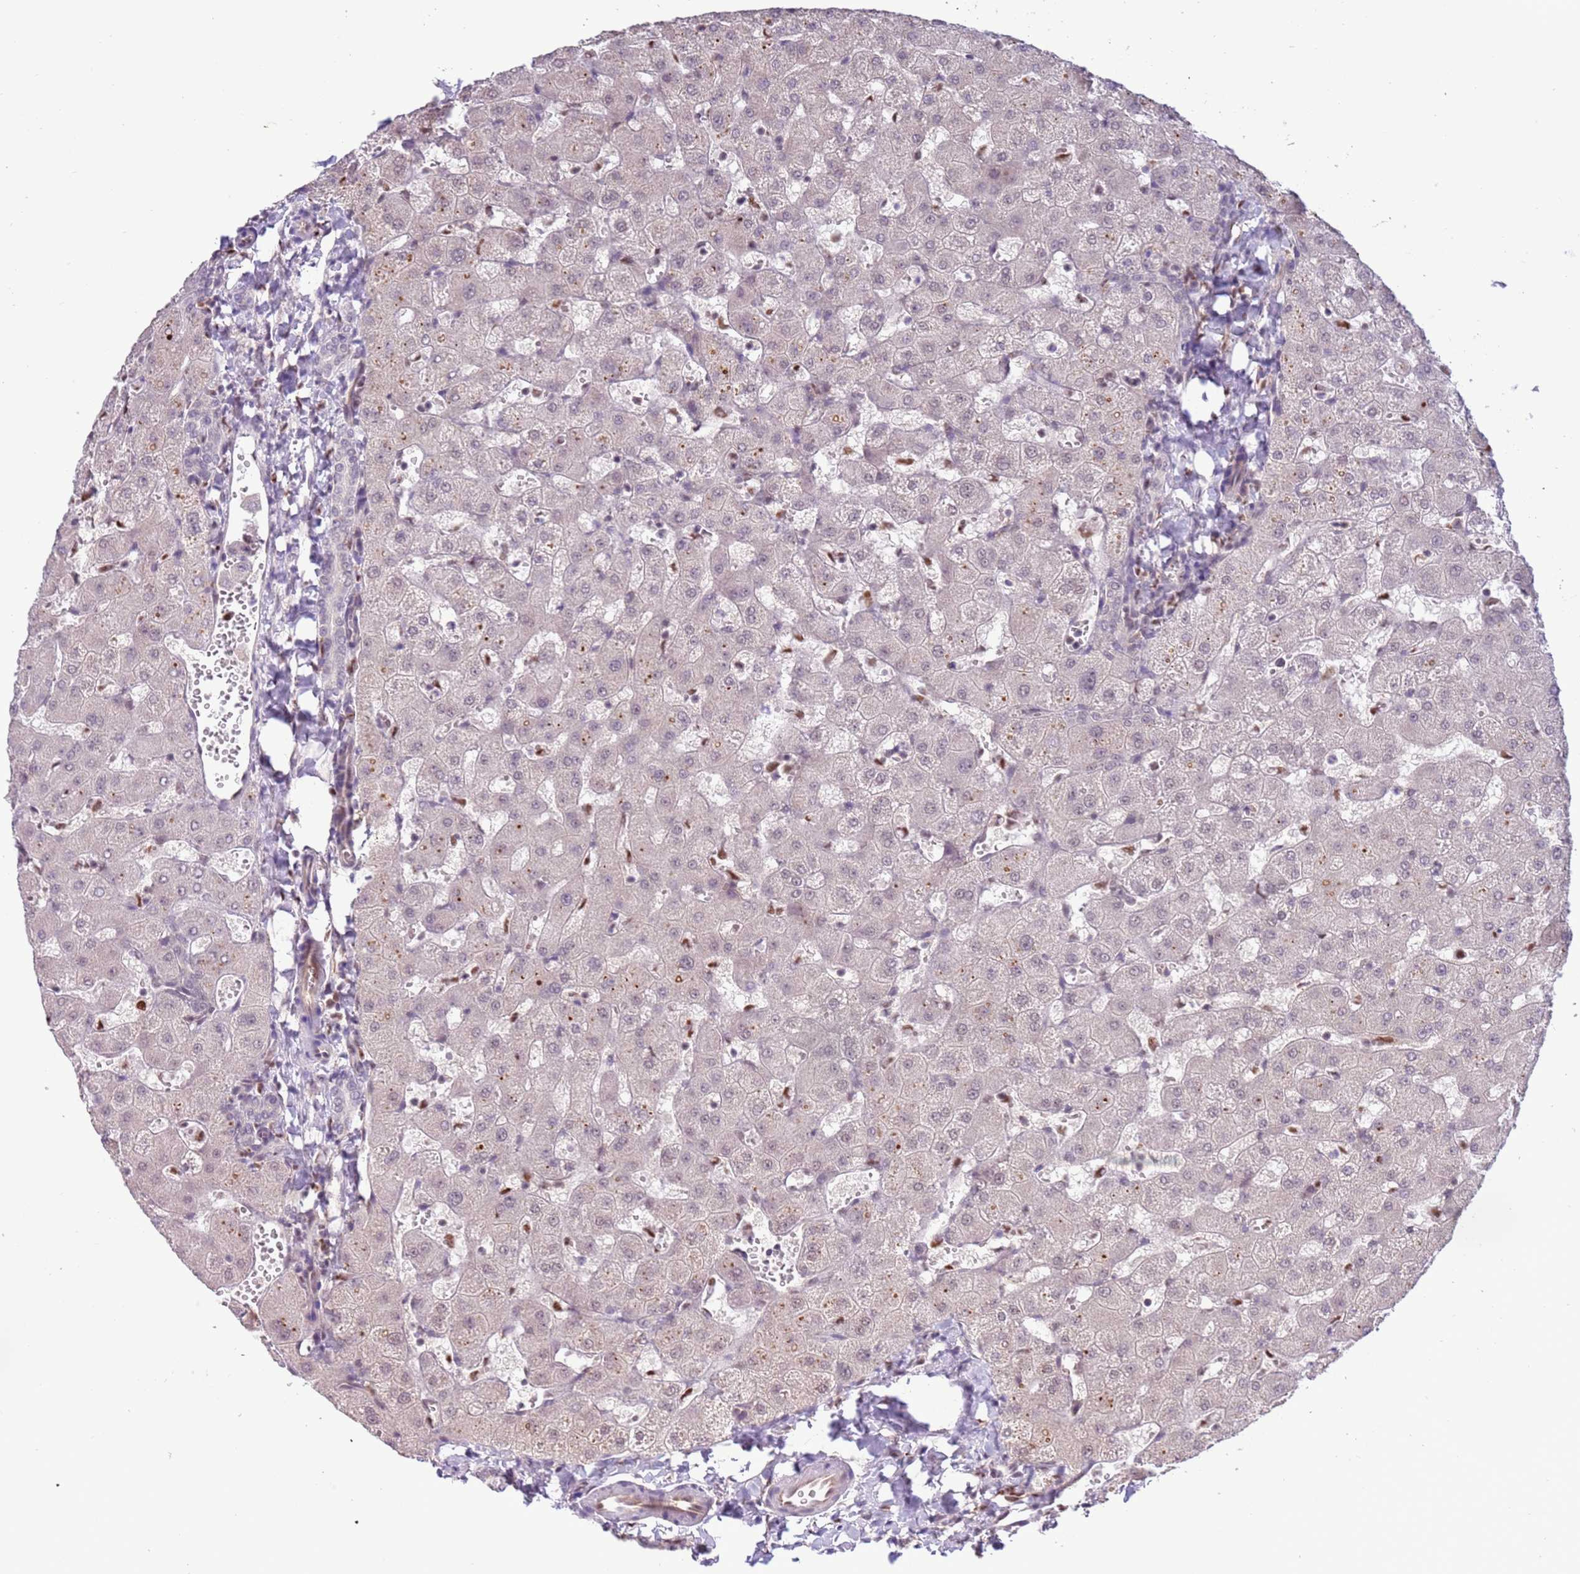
{"staining": {"intensity": "negative", "quantity": "none", "location": "none"}, "tissue": "liver", "cell_type": "Cholangiocytes", "image_type": "normal", "snomed": [{"axis": "morphology", "description": "Normal tissue, NOS"}, {"axis": "topography", "description": "Liver"}], "caption": "The photomicrograph shows no staining of cholangiocytes in unremarkable liver. Nuclei are stained in blue.", "gene": "PRPF6", "patient": {"sex": "female", "age": 63}}